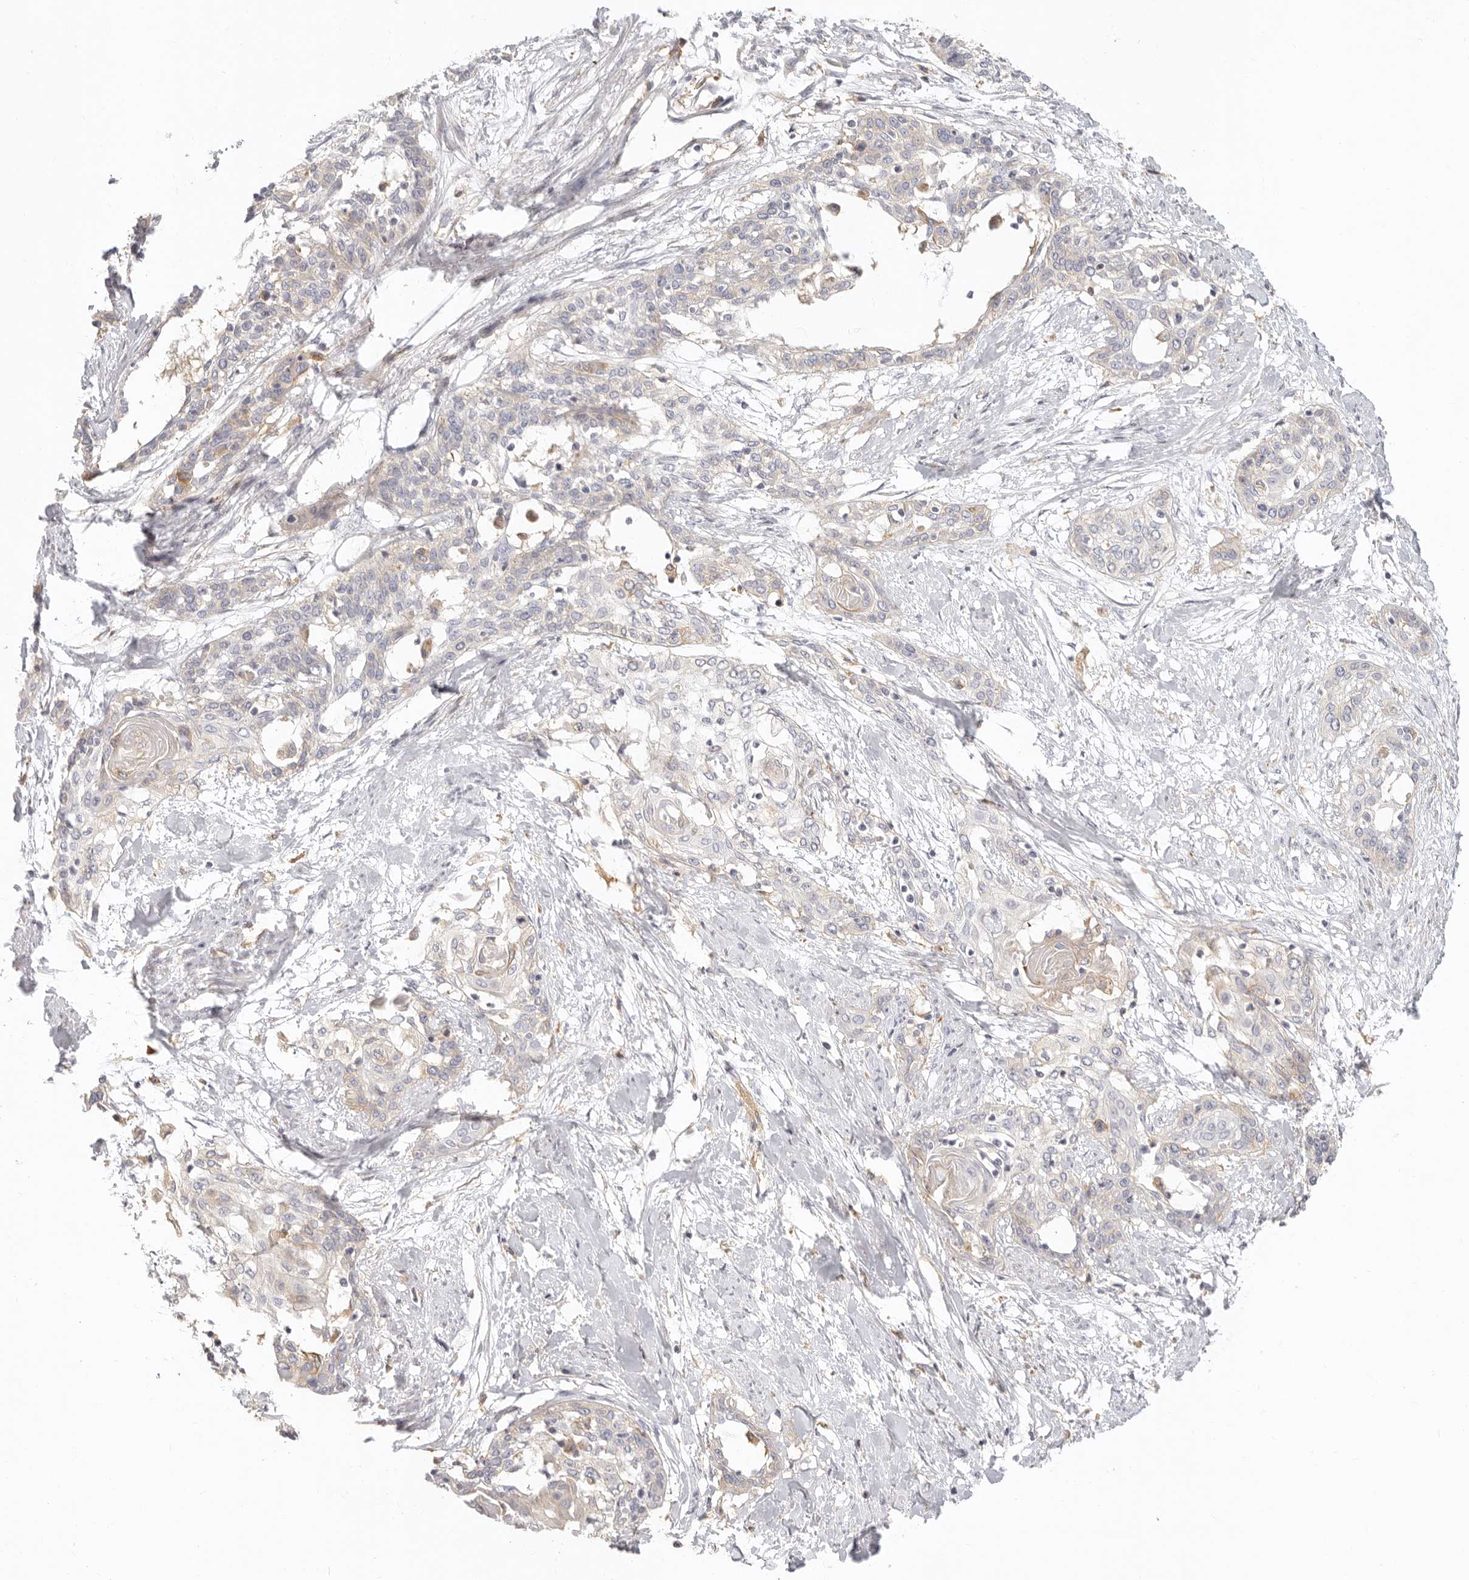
{"staining": {"intensity": "weak", "quantity": "<25%", "location": "cytoplasmic/membranous"}, "tissue": "cervical cancer", "cell_type": "Tumor cells", "image_type": "cancer", "snomed": [{"axis": "morphology", "description": "Squamous cell carcinoma, NOS"}, {"axis": "topography", "description": "Cervix"}], "caption": "Immunohistochemical staining of human cervical cancer shows no significant staining in tumor cells. (DAB (3,3'-diaminobenzidine) IHC with hematoxylin counter stain).", "gene": "NIBAN1", "patient": {"sex": "female", "age": 57}}